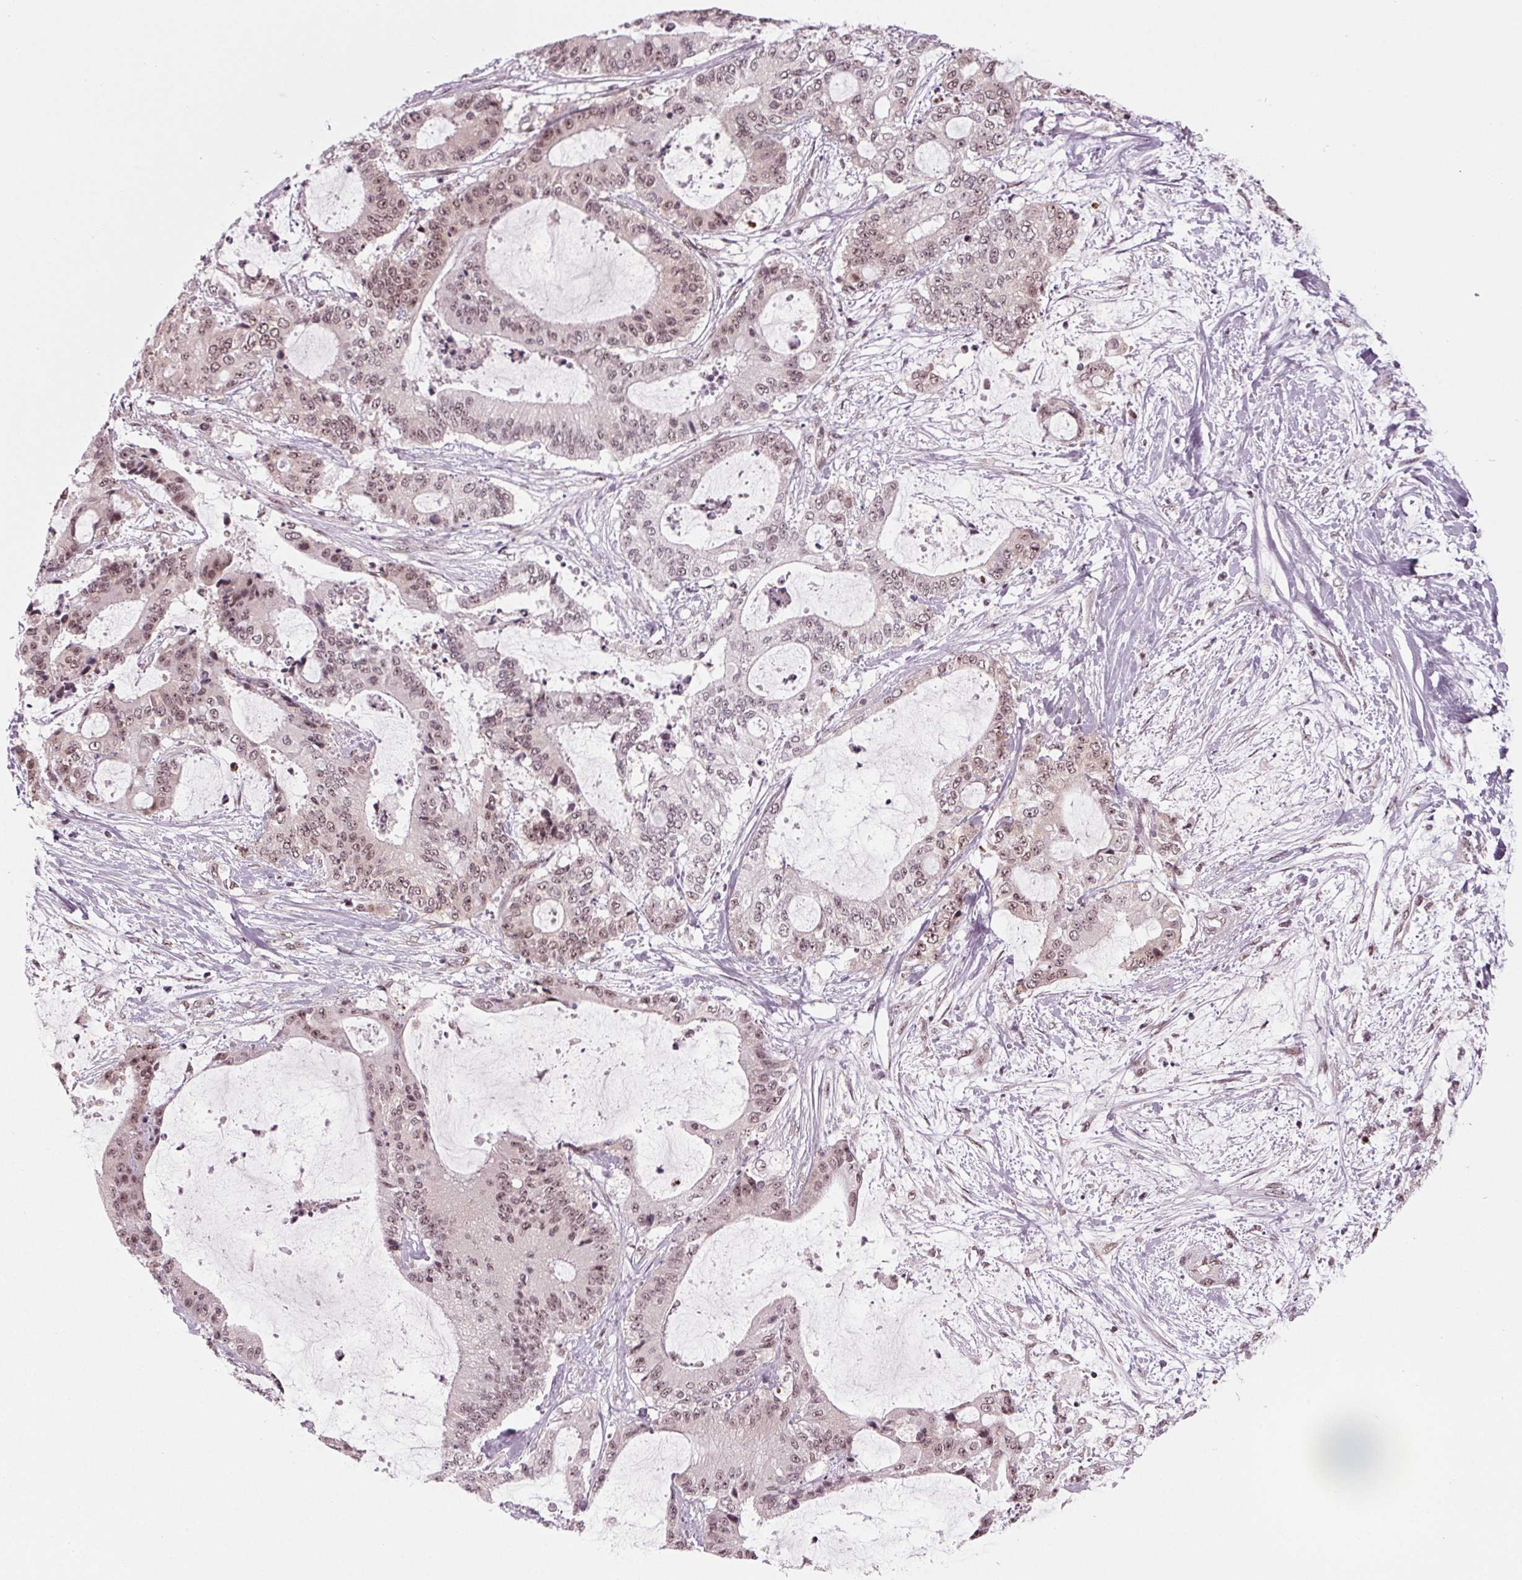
{"staining": {"intensity": "moderate", "quantity": ">75%", "location": "nuclear"}, "tissue": "liver cancer", "cell_type": "Tumor cells", "image_type": "cancer", "snomed": [{"axis": "morphology", "description": "Cholangiocarcinoma"}, {"axis": "topography", "description": "Liver"}], "caption": "The immunohistochemical stain labels moderate nuclear positivity in tumor cells of liver cholangiocarcinoma tissue.", "gene": "DDX41", "patient": {"sex": "female", "age": 73}}